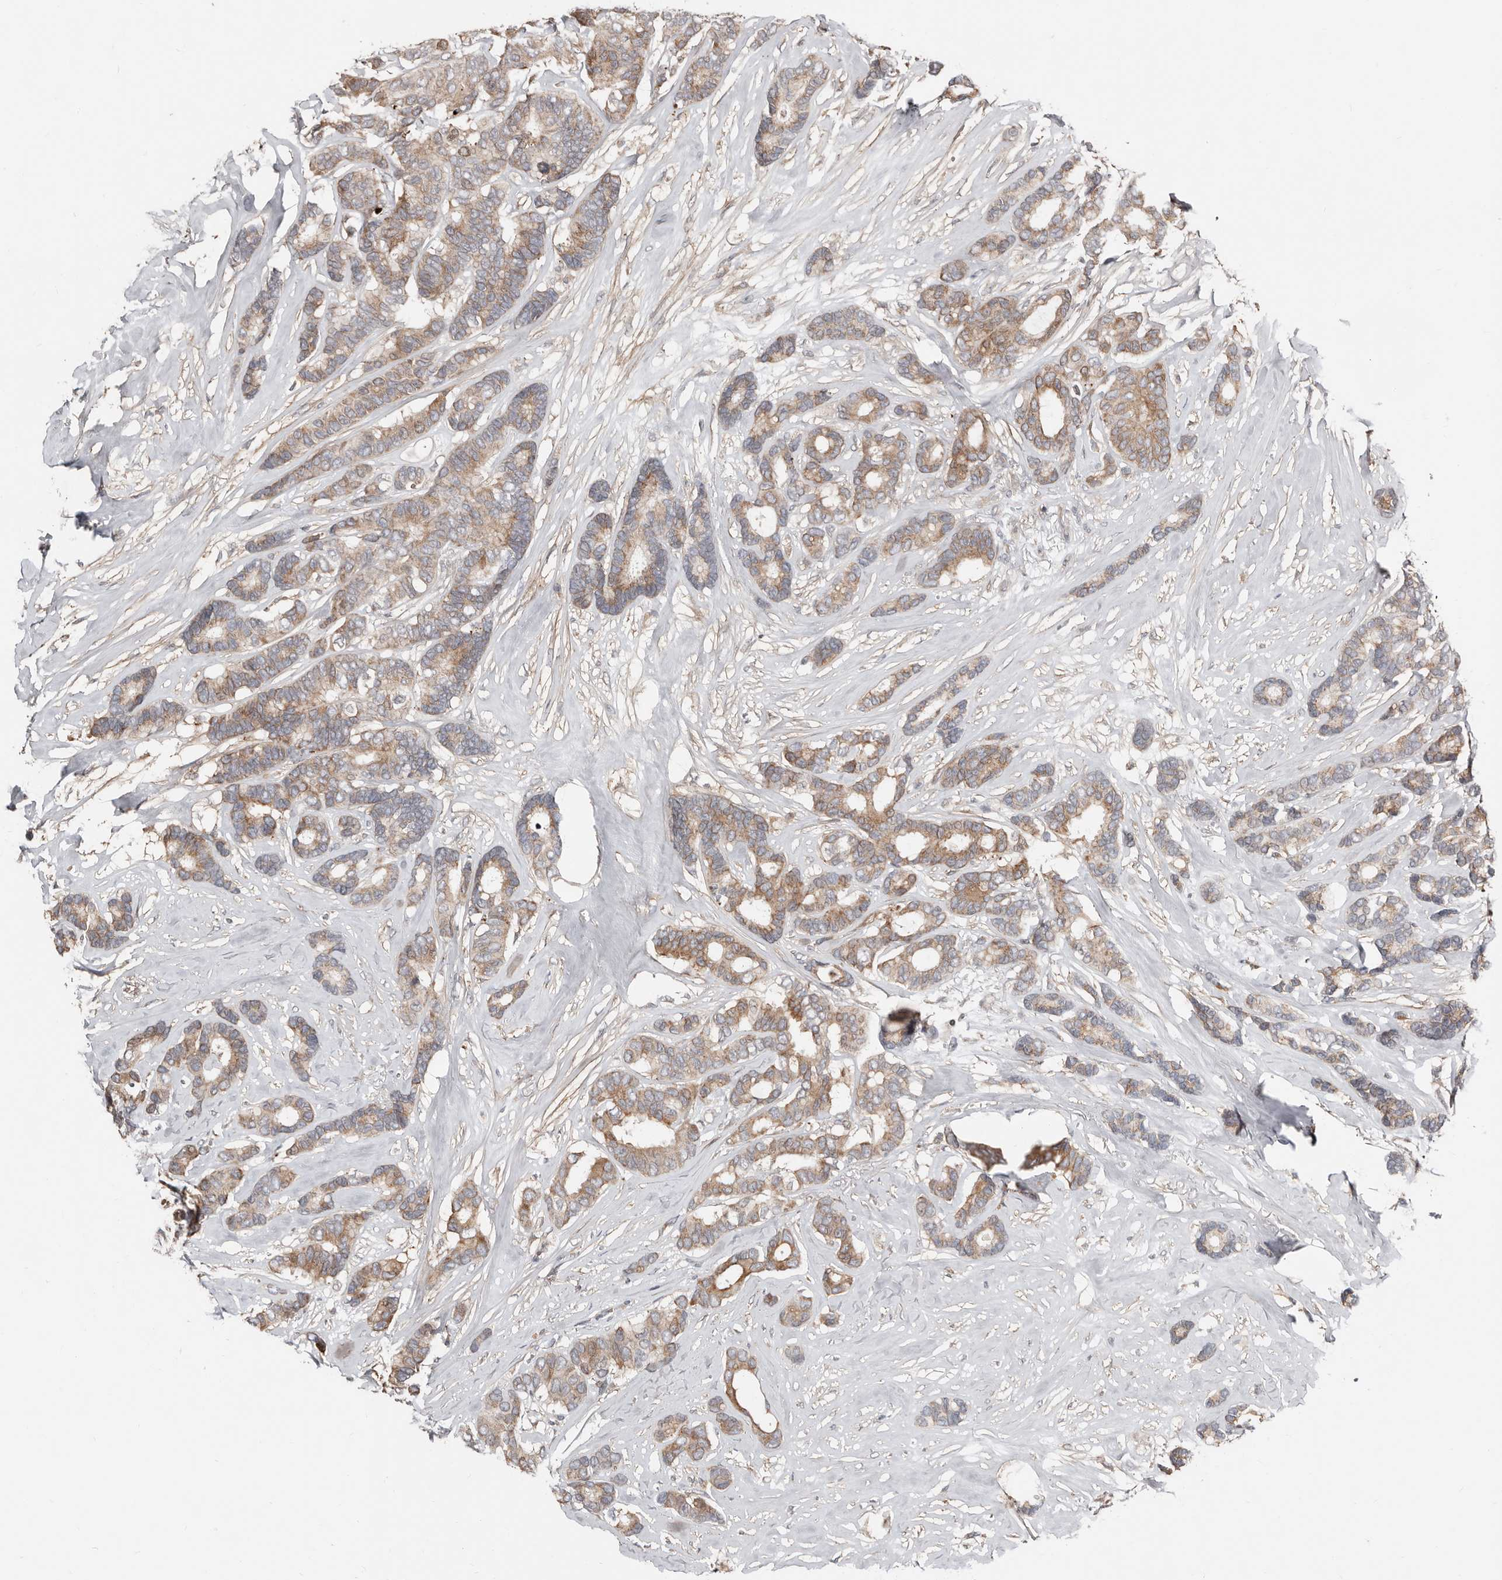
{"staining": {"intensity": "moderate", "quantity": ">75%", "location": "cytoplasmic/membranous"}, "tissue": "breast cancer", "cell_type": "Tumor cells", "image_type": "cancer", "snomed": [{"axis": "morphology", "description": "Duct carcinoma"}, {"axis": "topography", "description": "Breast"}], "caption": "Human breast cancer (infiltrating ductal carcinoma) stained for a protein (brown) displays moderate cytoplasmic/membranous positive staining in about >75% of tumor cells.", "gene": "SMYD4", "patient": {"sex": "female", "age": 87}}